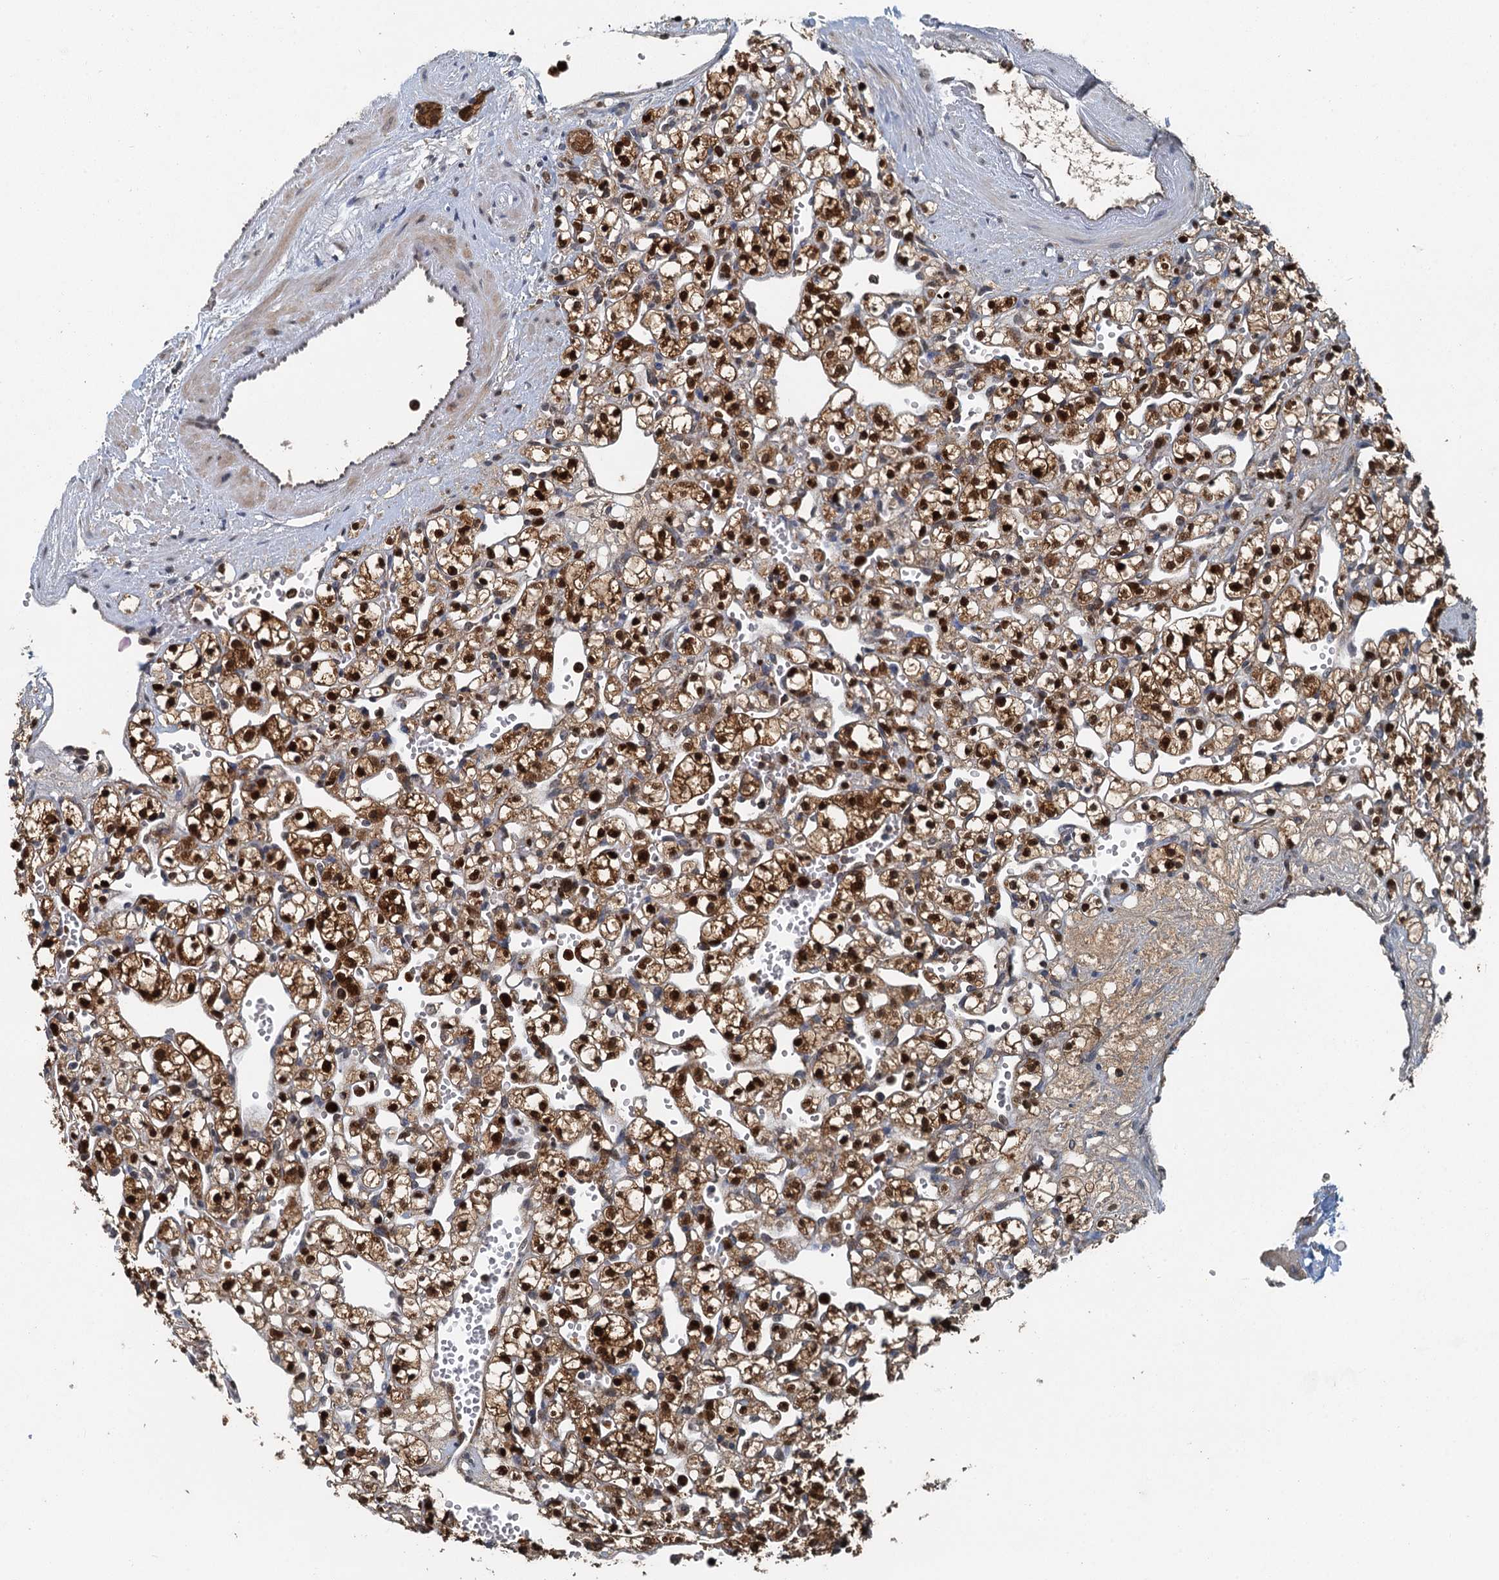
{"staining": {"intensity": "strong", "quantity": ">75%", "location": "cytoplasmic/membranous,nuclear"}, "tissue": "renal cancer", "cell_type": "Tumor cells", "image_type": "cancer", "snomed": [{"axis": "morphology", "description": "Adenocarcinoma, NOS"}, {"axis": "topography", "description": "Kidney"}], "caption": "Immunohistochemistry (IHC) (DAB) staining of renal cancer (adenocarcinoma) demonstrates strong cytoplasmic/membranous and nuclear protein expression in approximately >75% of tumor cells.", "gene": "GPI", "patient": {"sex": "female", "age": 59}}